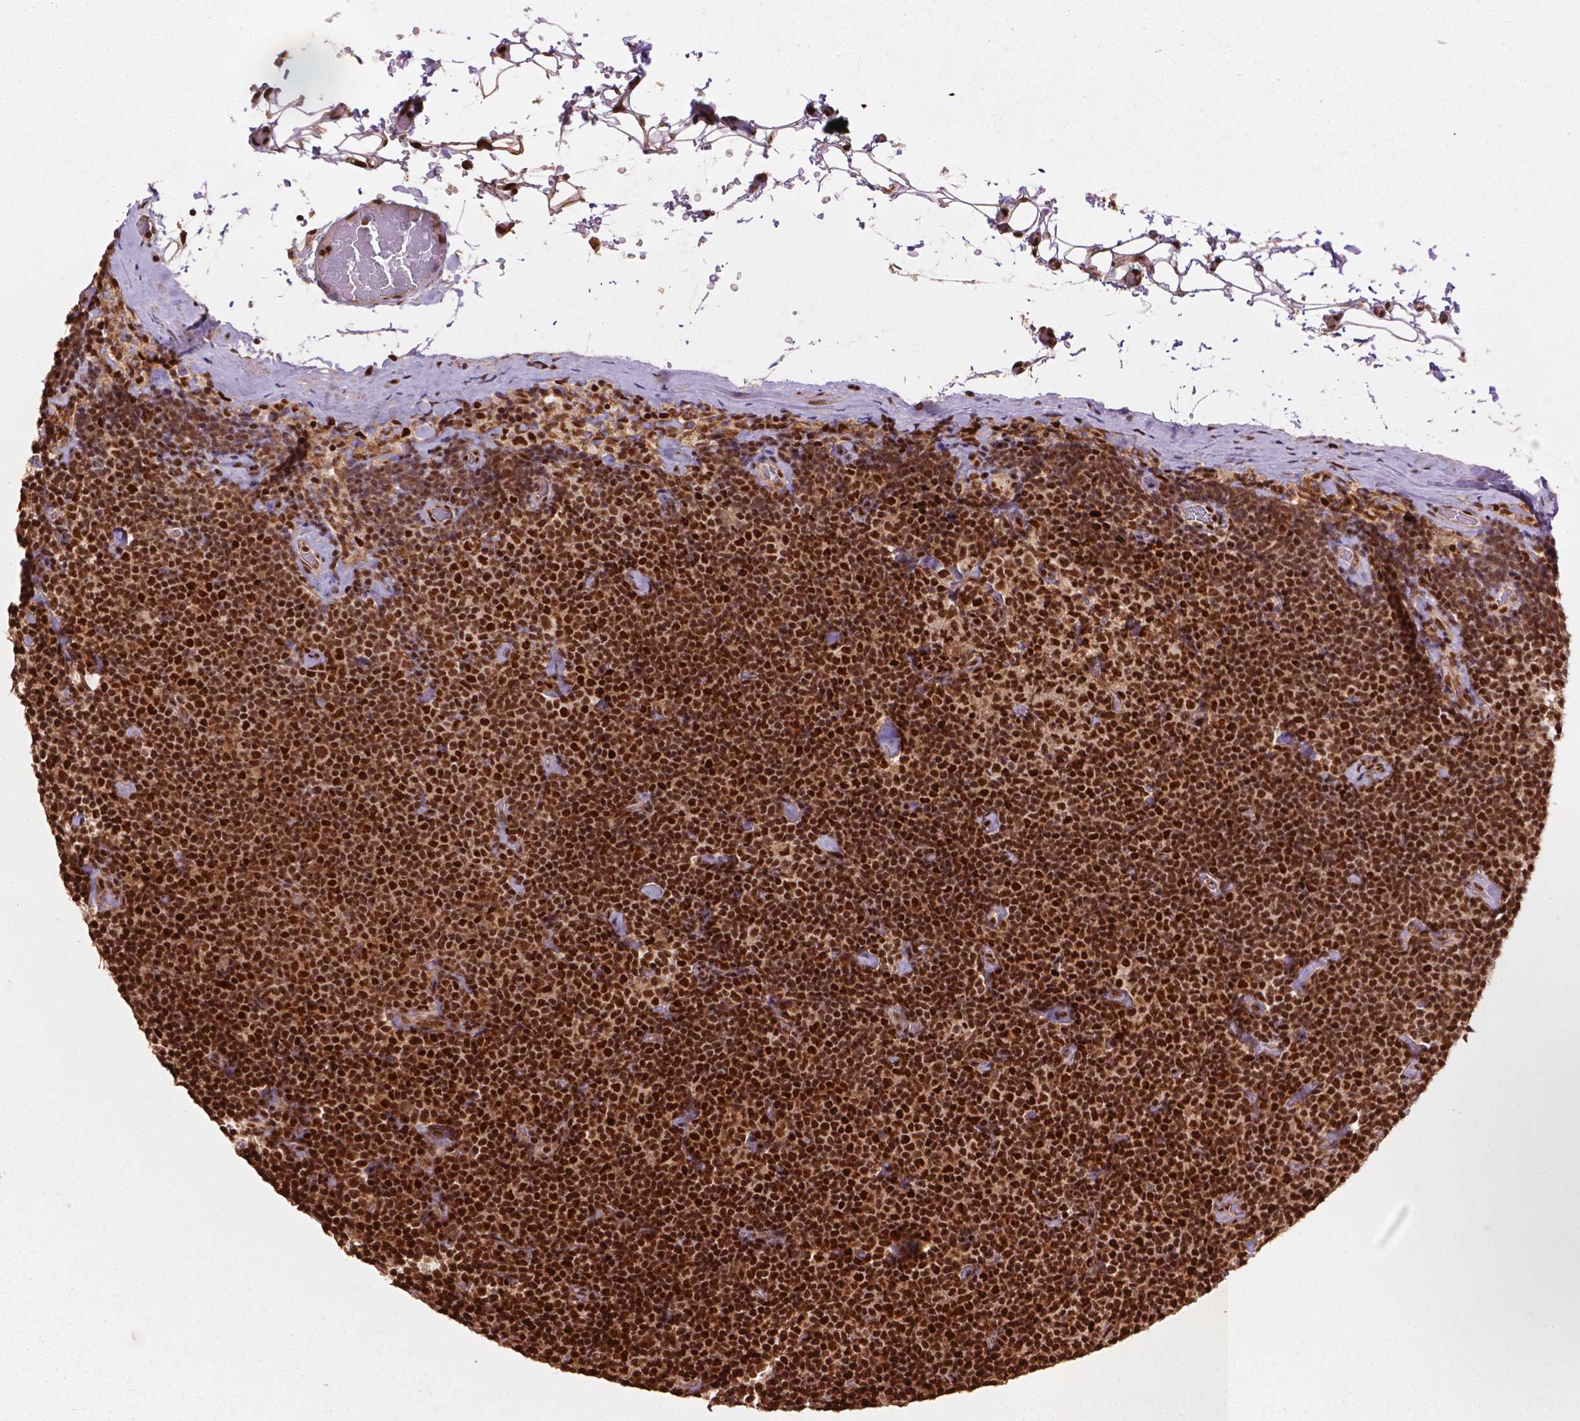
{"staining": {"intensity": "strong", "quantity": ">75%", "location": "nuclear"}, "tissue": "lymphoma", "cell_type": "Tumor cells", "image_type": "cancer", "snomed": [{"axis": "morphology", "description": "Malignant lymphoma, non-Hodgkin's type, Low grade"}, {"axis": "topography", "description": "Lymph node"}], "caption": "The histopathology image exhibits a brown stain indicating the presence of a protein in the nuclear of tumor cells in lymphoma. (Stains: DAB in brown, nuclei in blue, Microscopy: brightfield microscopy at high magnification).", "gene": "ANP32B", "patient": {"sex": "male", "age": 81}}